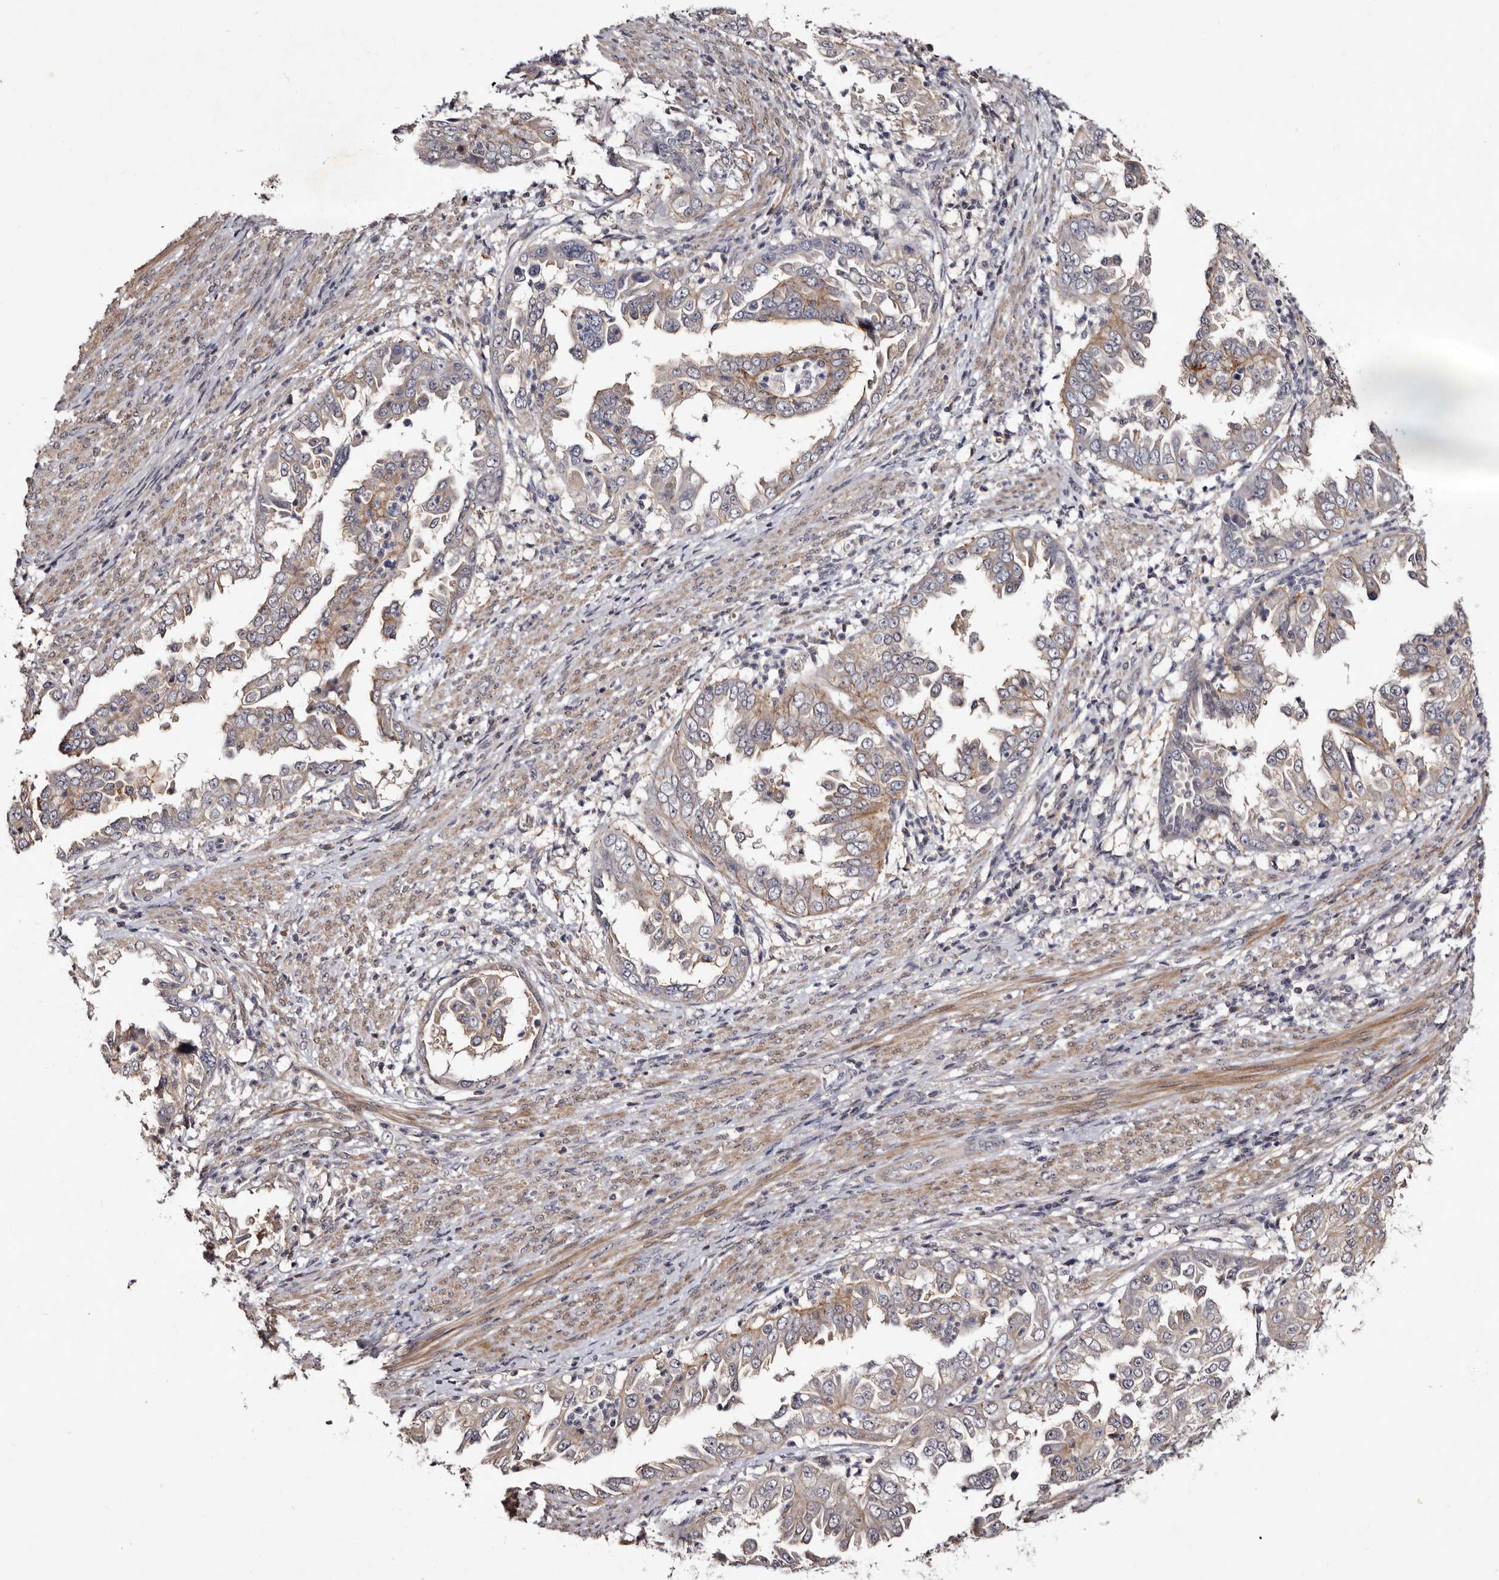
{"staining": {"intensity": "weak", "quantity": "25%-75%", "location": "cytoplasmic/membranous"}, "tissue": "endometrial cancer", "cell_type": "Tumor cells", "image_type": "cancer", "snomed": [{"axis": "morphology", "description": "Adenocarcinoma, NOS"}, {"axis": "topography", "description": "Endometrium"}], "caption": "Protein expression analysis of human endometrial cancer (adenocarcinoma) reveals weak cytoplasmic/membranous positivity in about 25%-75% of tumor cells. (DAB (3,3'-diaminobenzidine) IHC, brown staining for protein, blue staining for nuclei).", "gene": "LANCL2", "patient": {"sex": "female", "age": 85}}